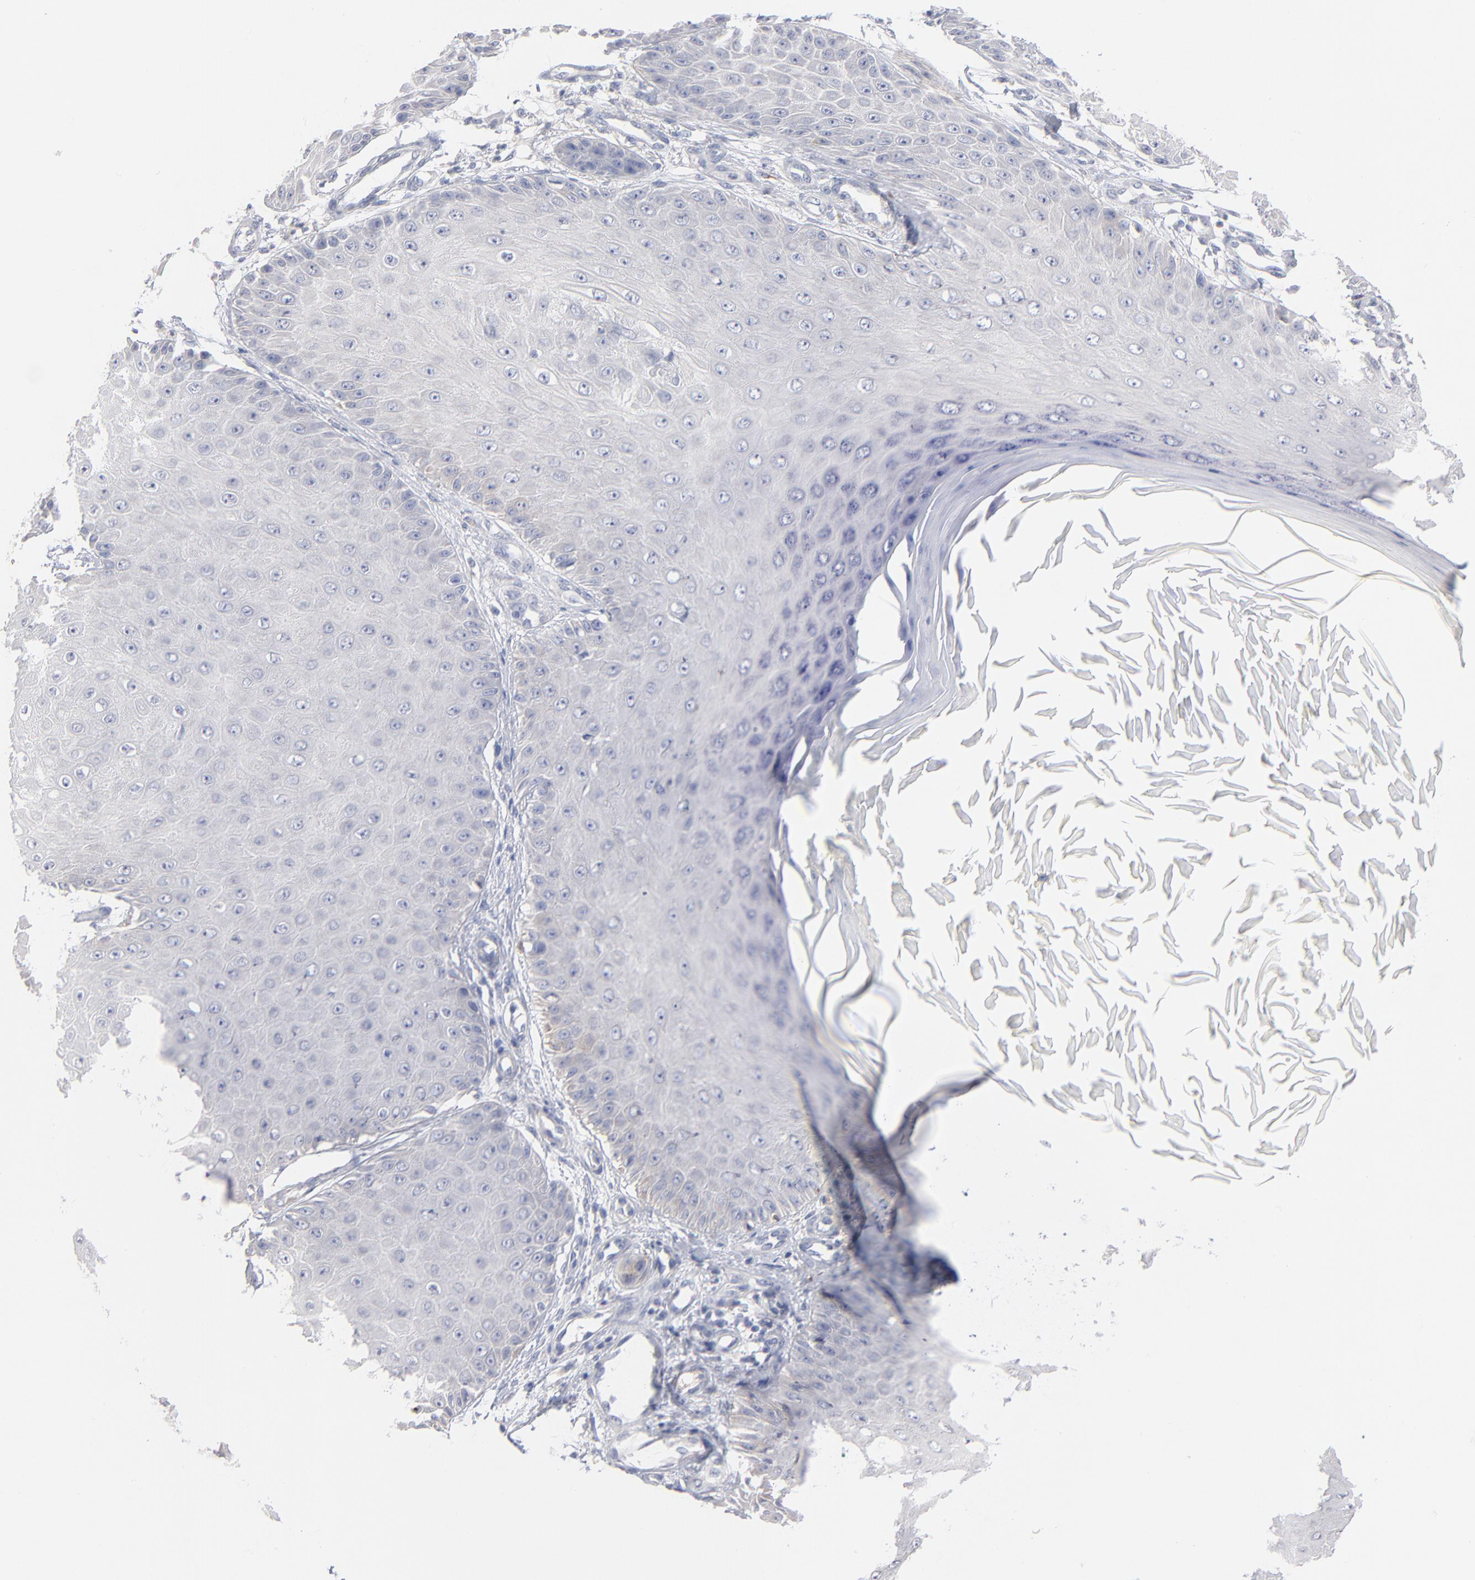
{"staining": {"intensity": "negative", "quantity": "none", "location": "none"}, "tissue": "skin cancer", "cell_type": "Tumor cells", "image_type": "cancer", "snomed": [{"axis": "morphology", "description": "Squamous cell carcinoma, NOS"}, {"axis": "topography", "description": "Skin"}], "caption": "IHC photomicrograph of neoplastic tissue: skin cancer (squamous cell carcinoma) stained with DAB (3,3'-diaminobenzidine) exhibits no significant protein positivity in tumor cells. (DAB (3,3'-diaminobenzidine) immunohistochemistry (IHC) with hematoxylin counter stain).", "gene": "F12", "patient": {"sex": "female", "age": 40}}